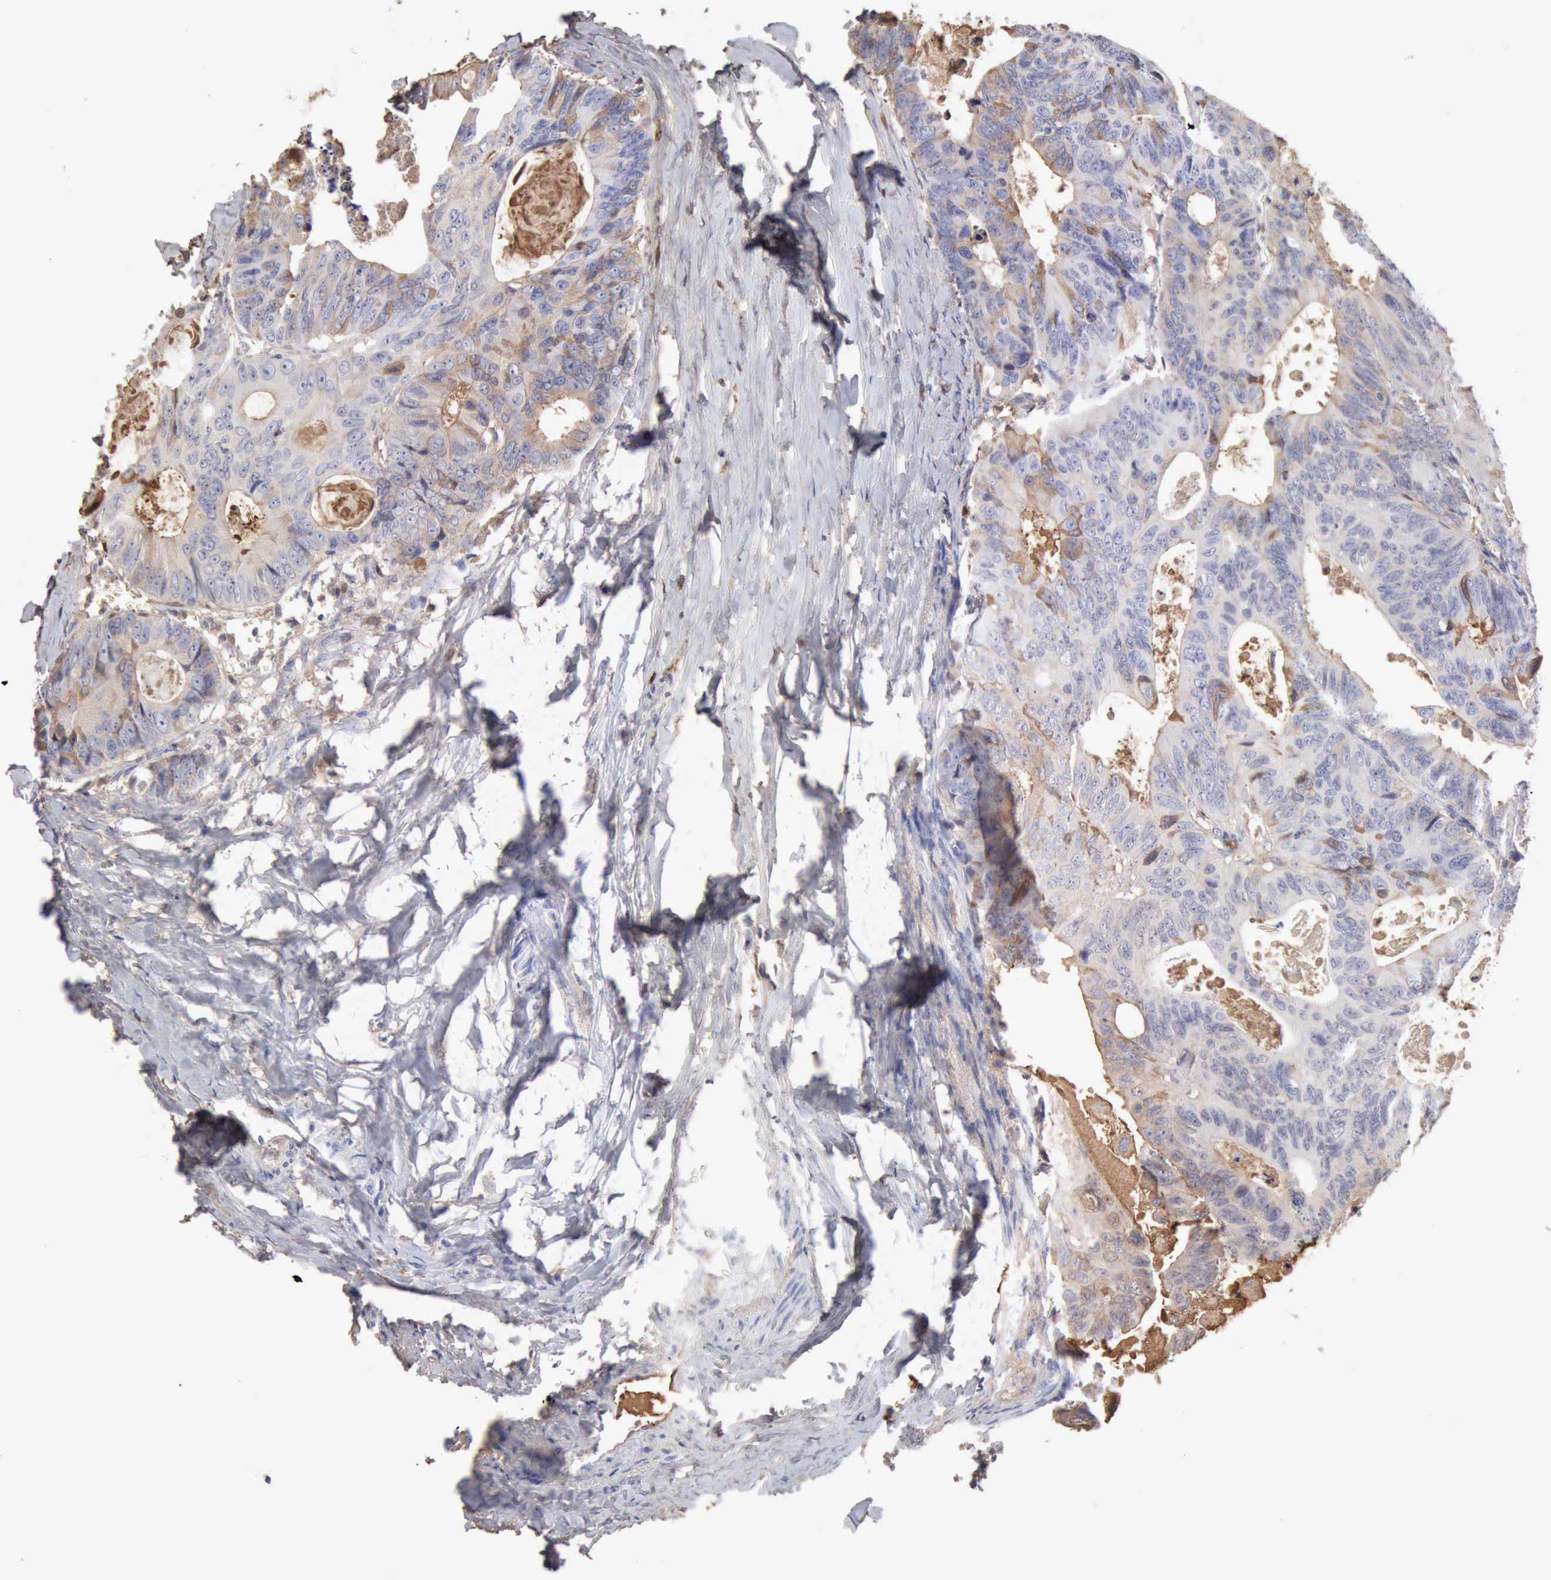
{"staining": {"intensity": "weak", "quantity": "<25%", "location": "cytoplasmic/membranous"}, "tissue": "colorectal cancer", "cell_type": "Tumor cells", "image_type": "cancer", "snomed": [{"axis": "morphology", "description": "Adenocarcinoma, NOS"}, {"axis": "topography", "description": "Colon"}], "caption": "This is a photomicrograph of immunohistochemistry staining of colorectal cancer, which shows no expression in tumor cells.", "gene": "SERPINA1", "patient": {"sex": "female", "age": 55}}